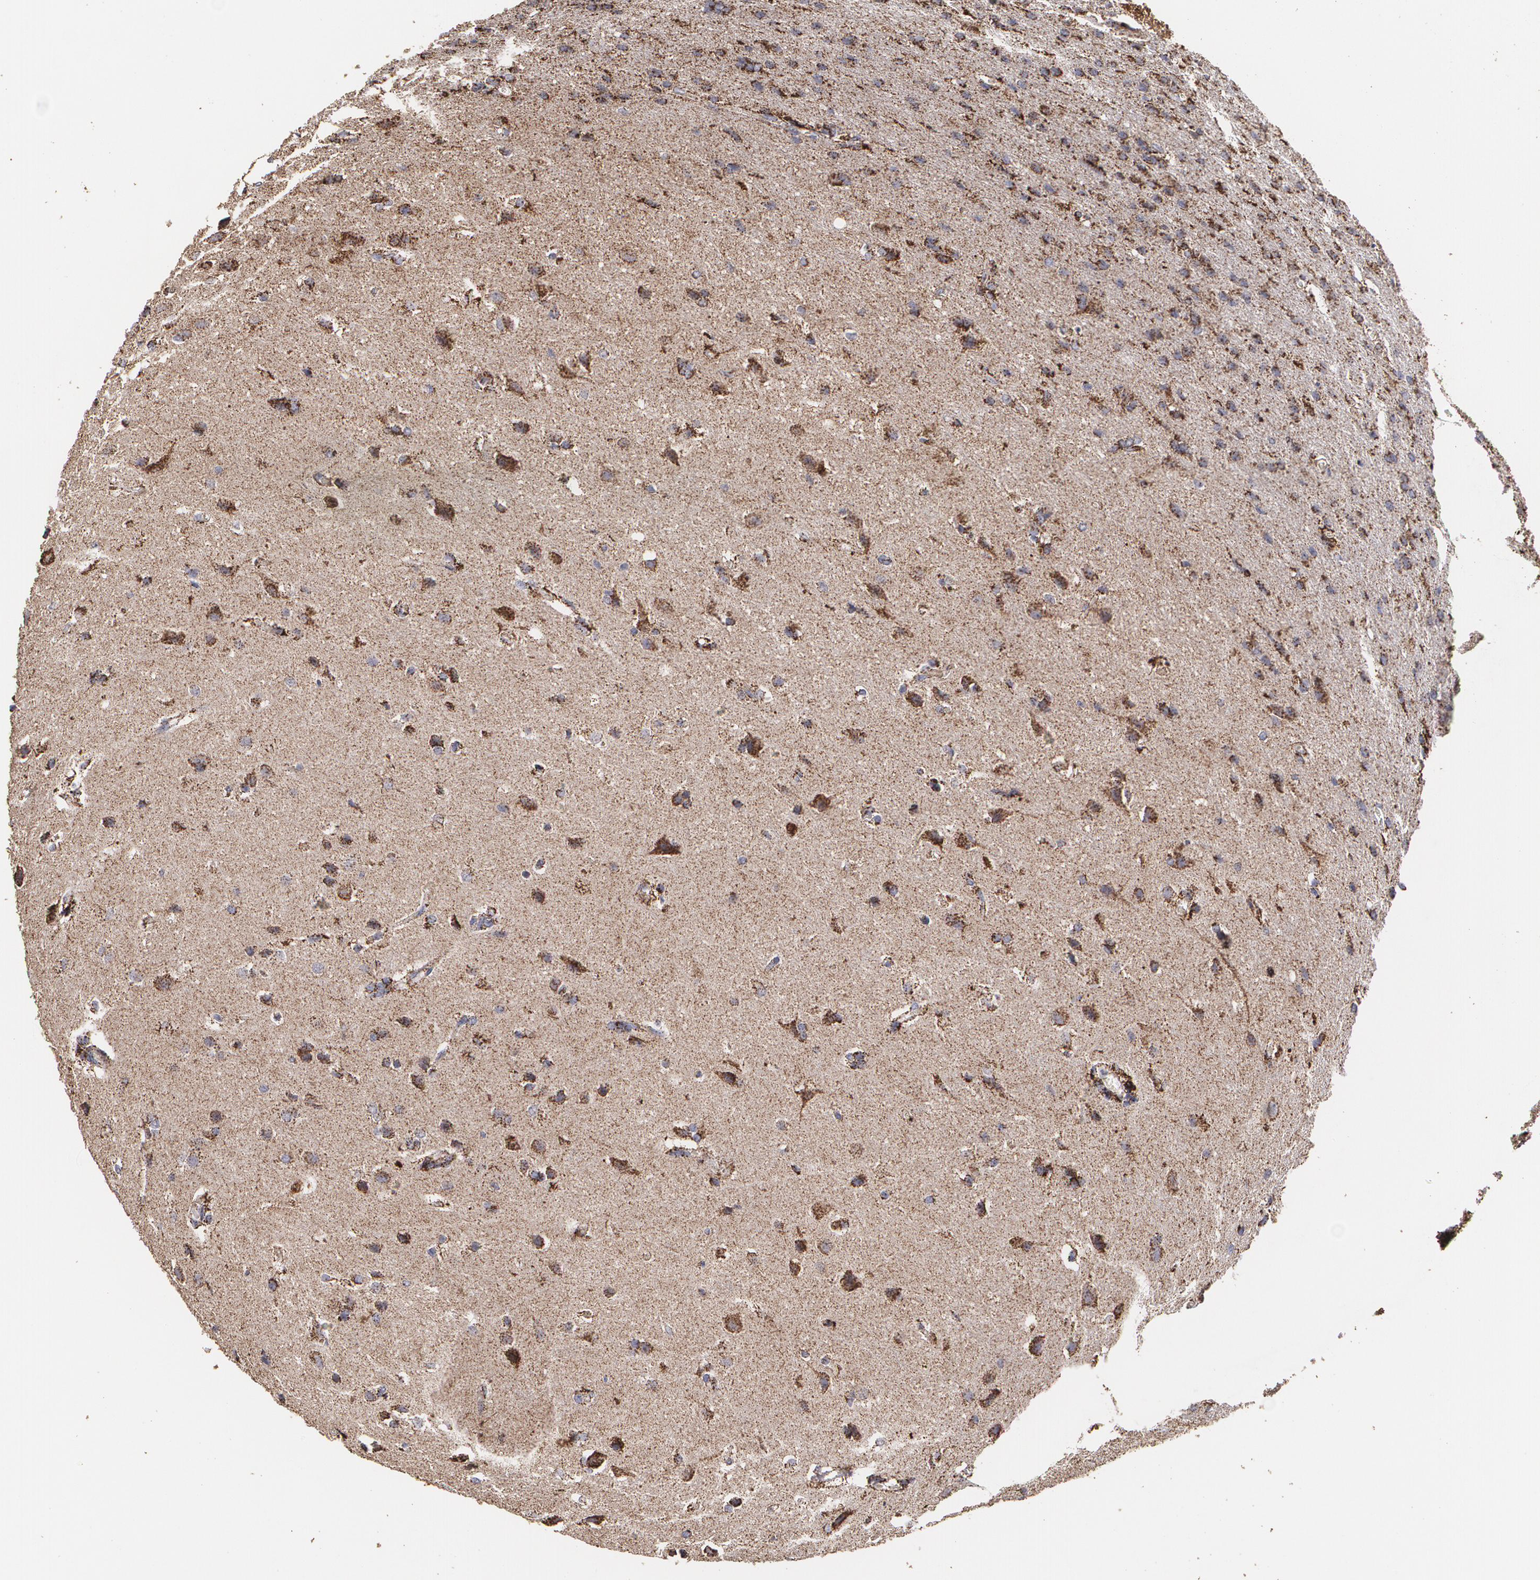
{"staining": {"intensity": "moderate", "quantity": ">75%", "location": "cytoplasmic/membranous"}, "tissue": "glioma", "cell_type": "Tumor cells", "image_type": "cancer", "snomed": [{"axis": "morphology", "description": "Glioma, malignant, High grade"}, {"axis": "topography", "description": "Brain"}], "caption": "This photomicrograph exhibits IHC staining of glioma, with medium moderate cytoplasmic/membranous positivity in about >75% of tumor cells.", "gene": "HSPD1", "patient": {"sex": "male", "age": 68}}